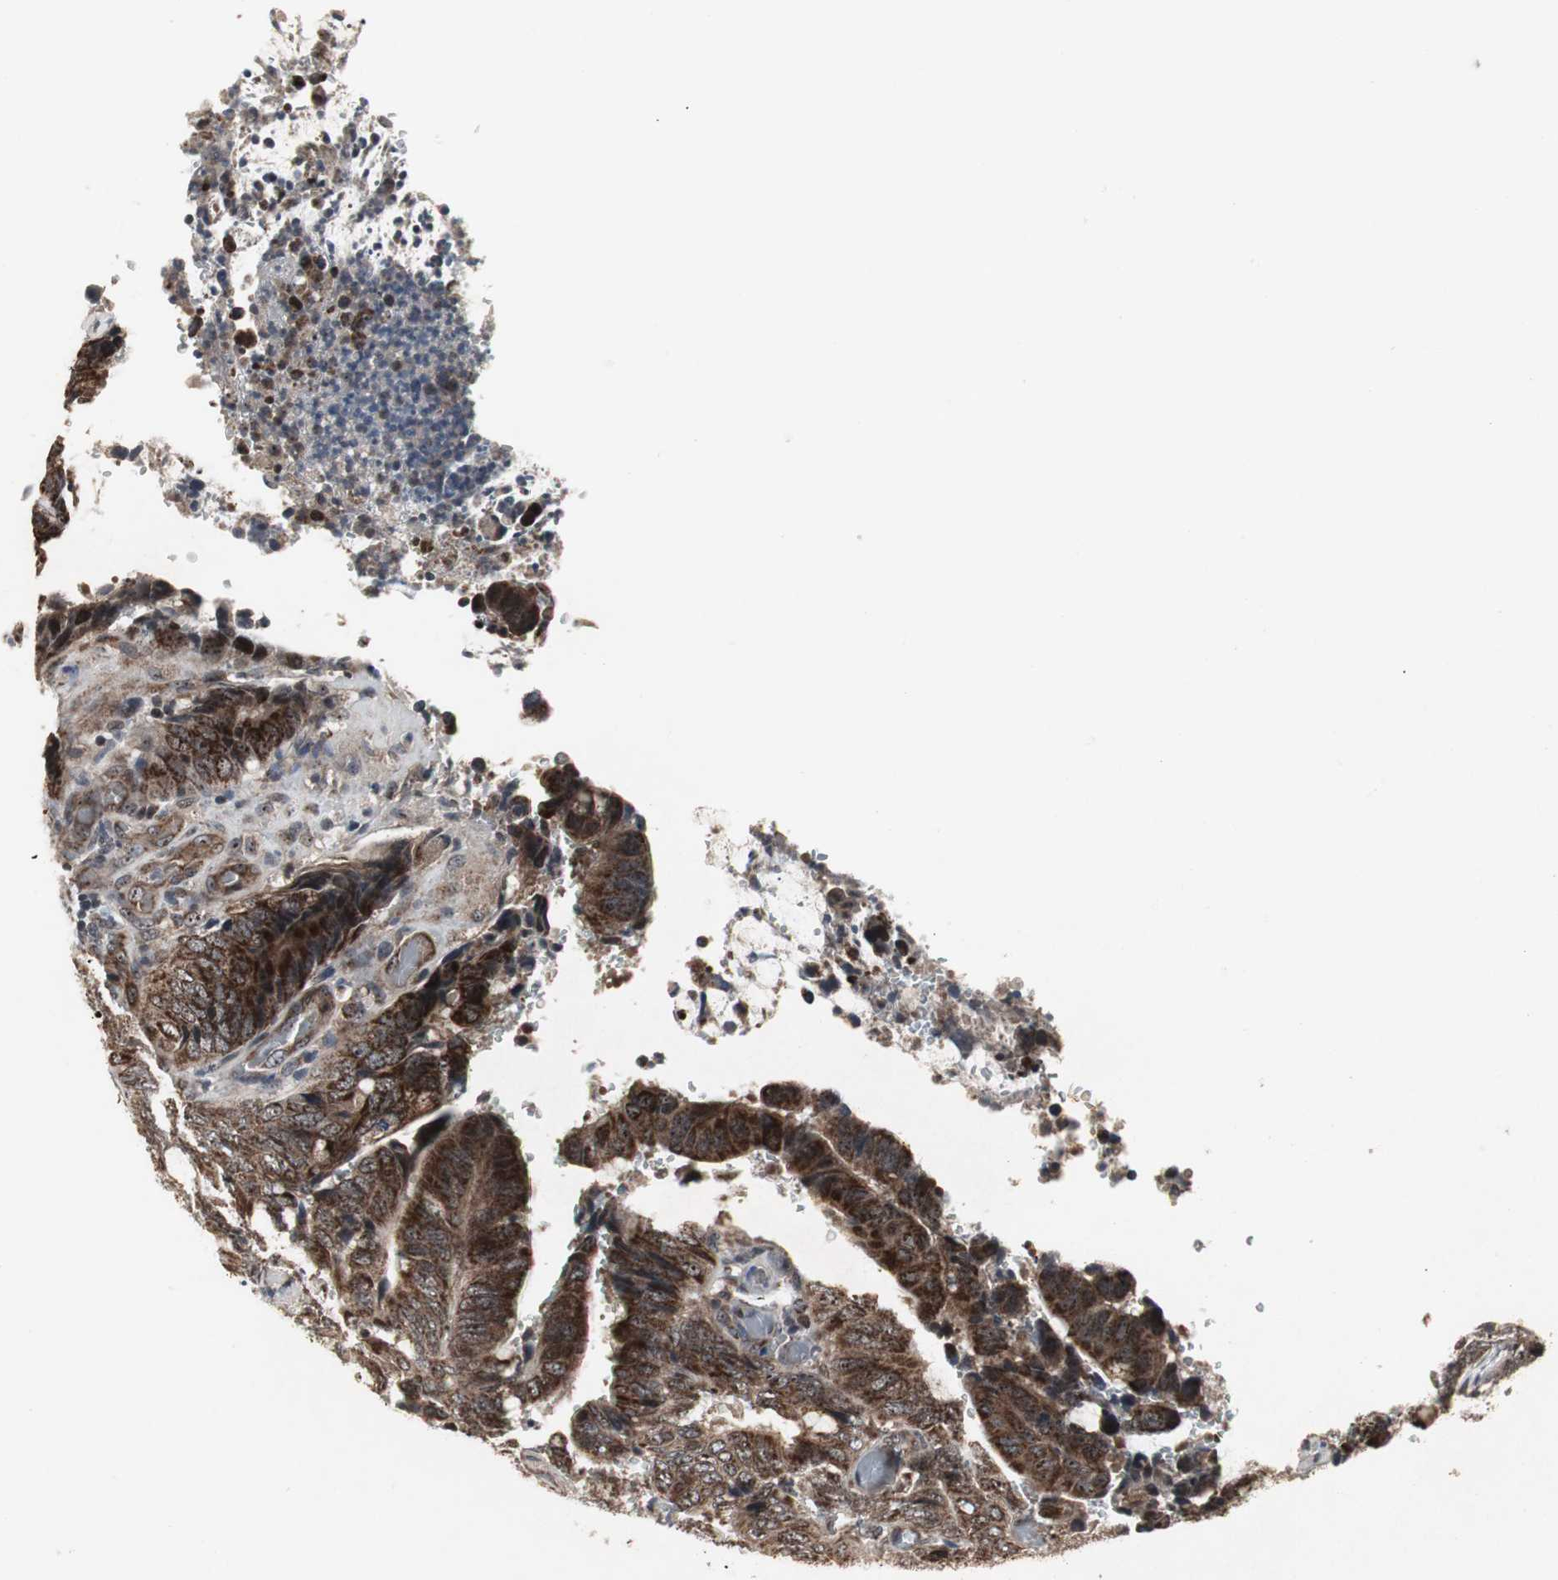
{"staining": {"intensity": "strong", "quantity": ">75%", "location": "cytoplasmic/membranous"}, "tissue": "colorectal cancer", "cell_type": "Tumor cells", "image_type": "cancer", "snomed": [{"axis": "morphology", "description": "Adenocarcinoma, NOS"}, {"axis": "topography", "description": "Rectum"}], "caption": "Immunohistochemical staining of colorectal cancer reveals high levels of strong cytoplasmic/membranous expression in about >75% of tumor cells. Nuclei are stained in blue.", "gene": "MRPL40", "patient": {"sex": "female", "age": 59}}